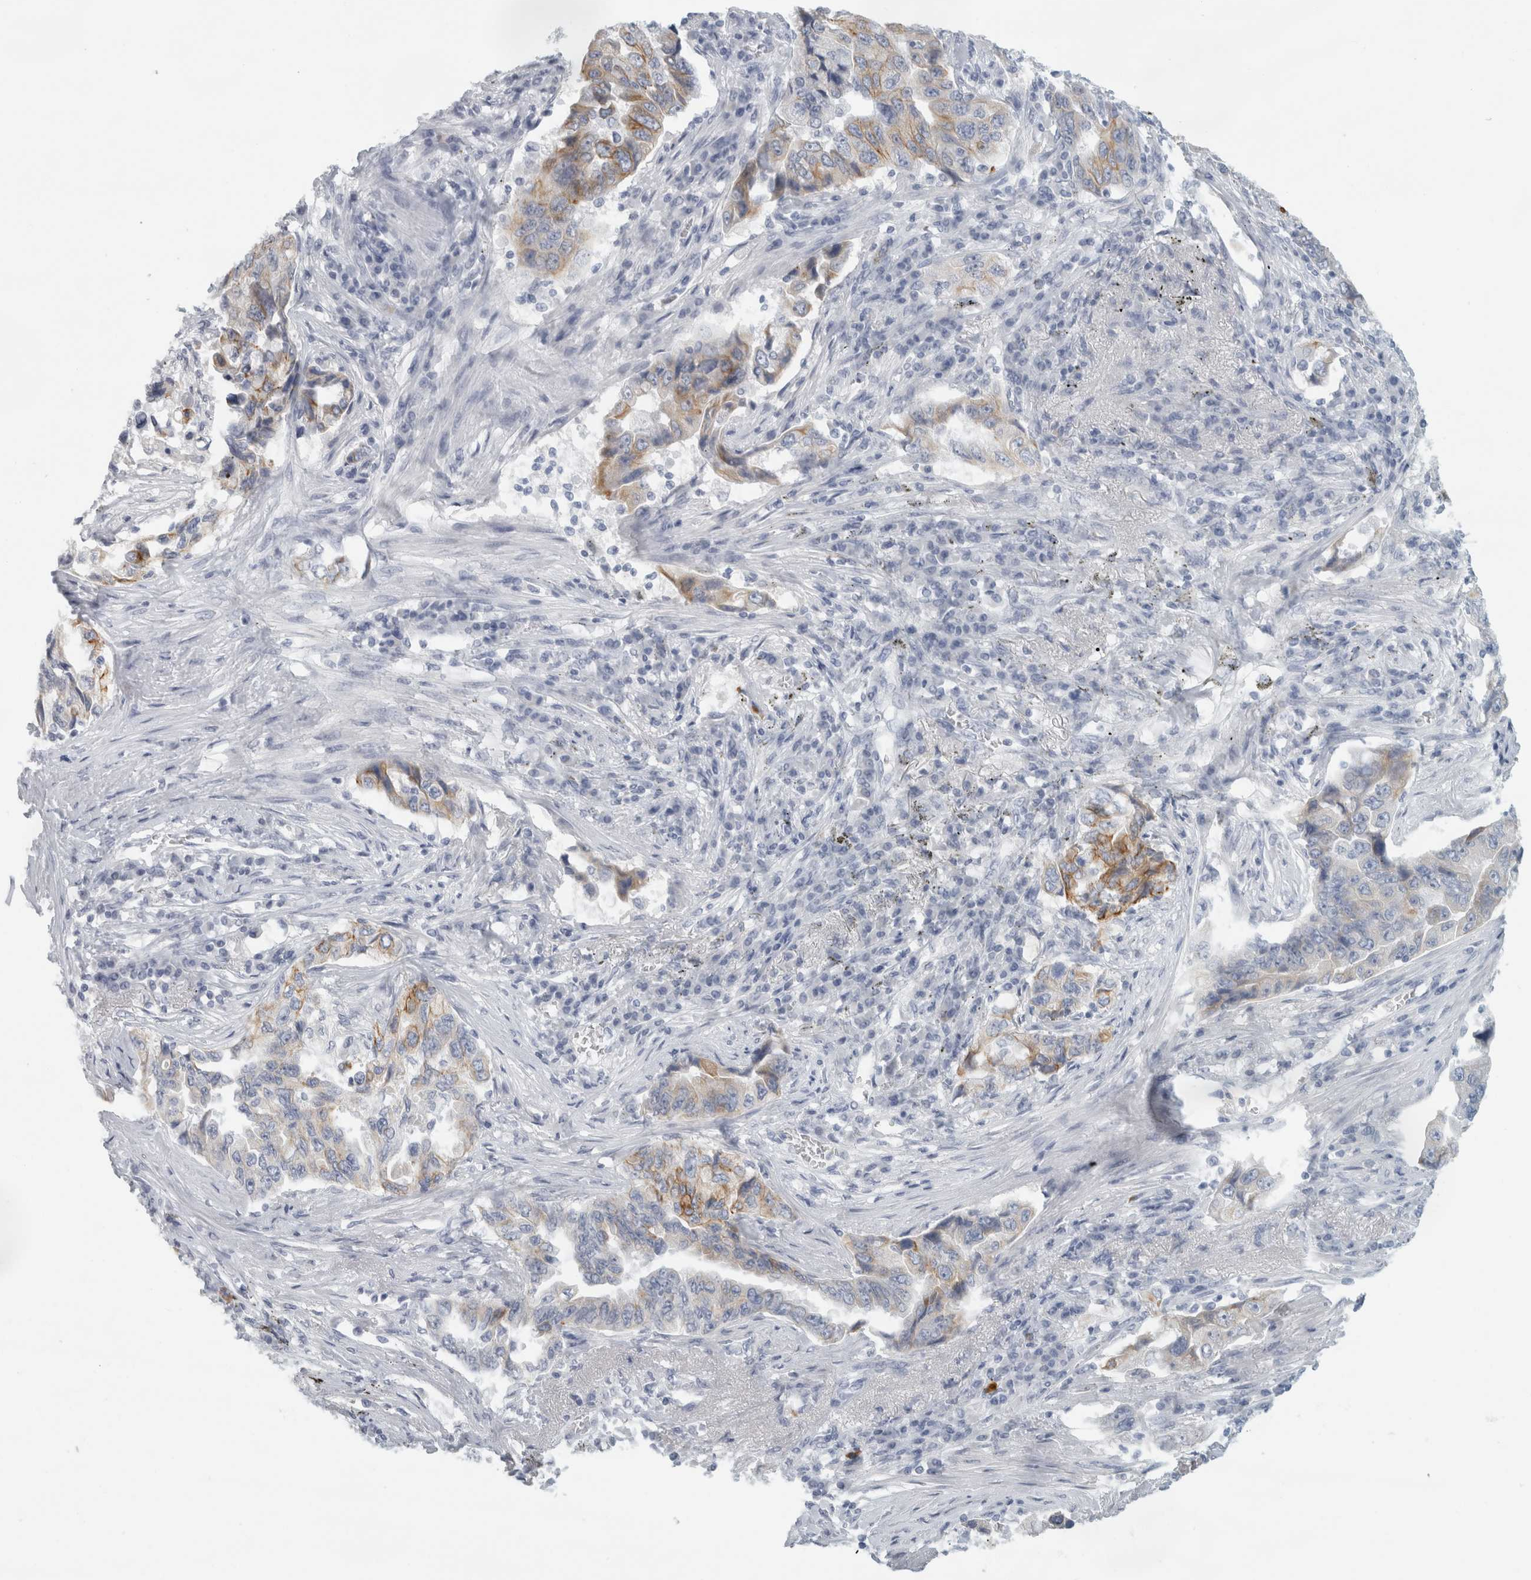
{"staining": {"intensity": "moderate", "quantity": "<25%", "location": "cytoplasmic/membranous"}, "tissue": "lung cancer", "cell_type": "Tumor cells", "image_type": "cancer", "snomed": [{"axis": "morphology", "description": "Adenocarcinoma, NOS"}, {"axis": "topography", "description": "Lung"}], "caption": "Immunohistochemistry (IHC) staining of adenocarcinoma (lung), which demonstrates low levels of moderate cytoplasmic/membranous staining in approximately <25% of tumor cells indicating moderate cytoplasmic/membranous protein expression. The staining was performed using DAB (3,3'-diaminobenzidine) (brown) for protein detection and nuclei were counterstained in hematoxylin (blue).", "gene": "SLC28A3", "patient": {"sex": "female", "age": 51}}